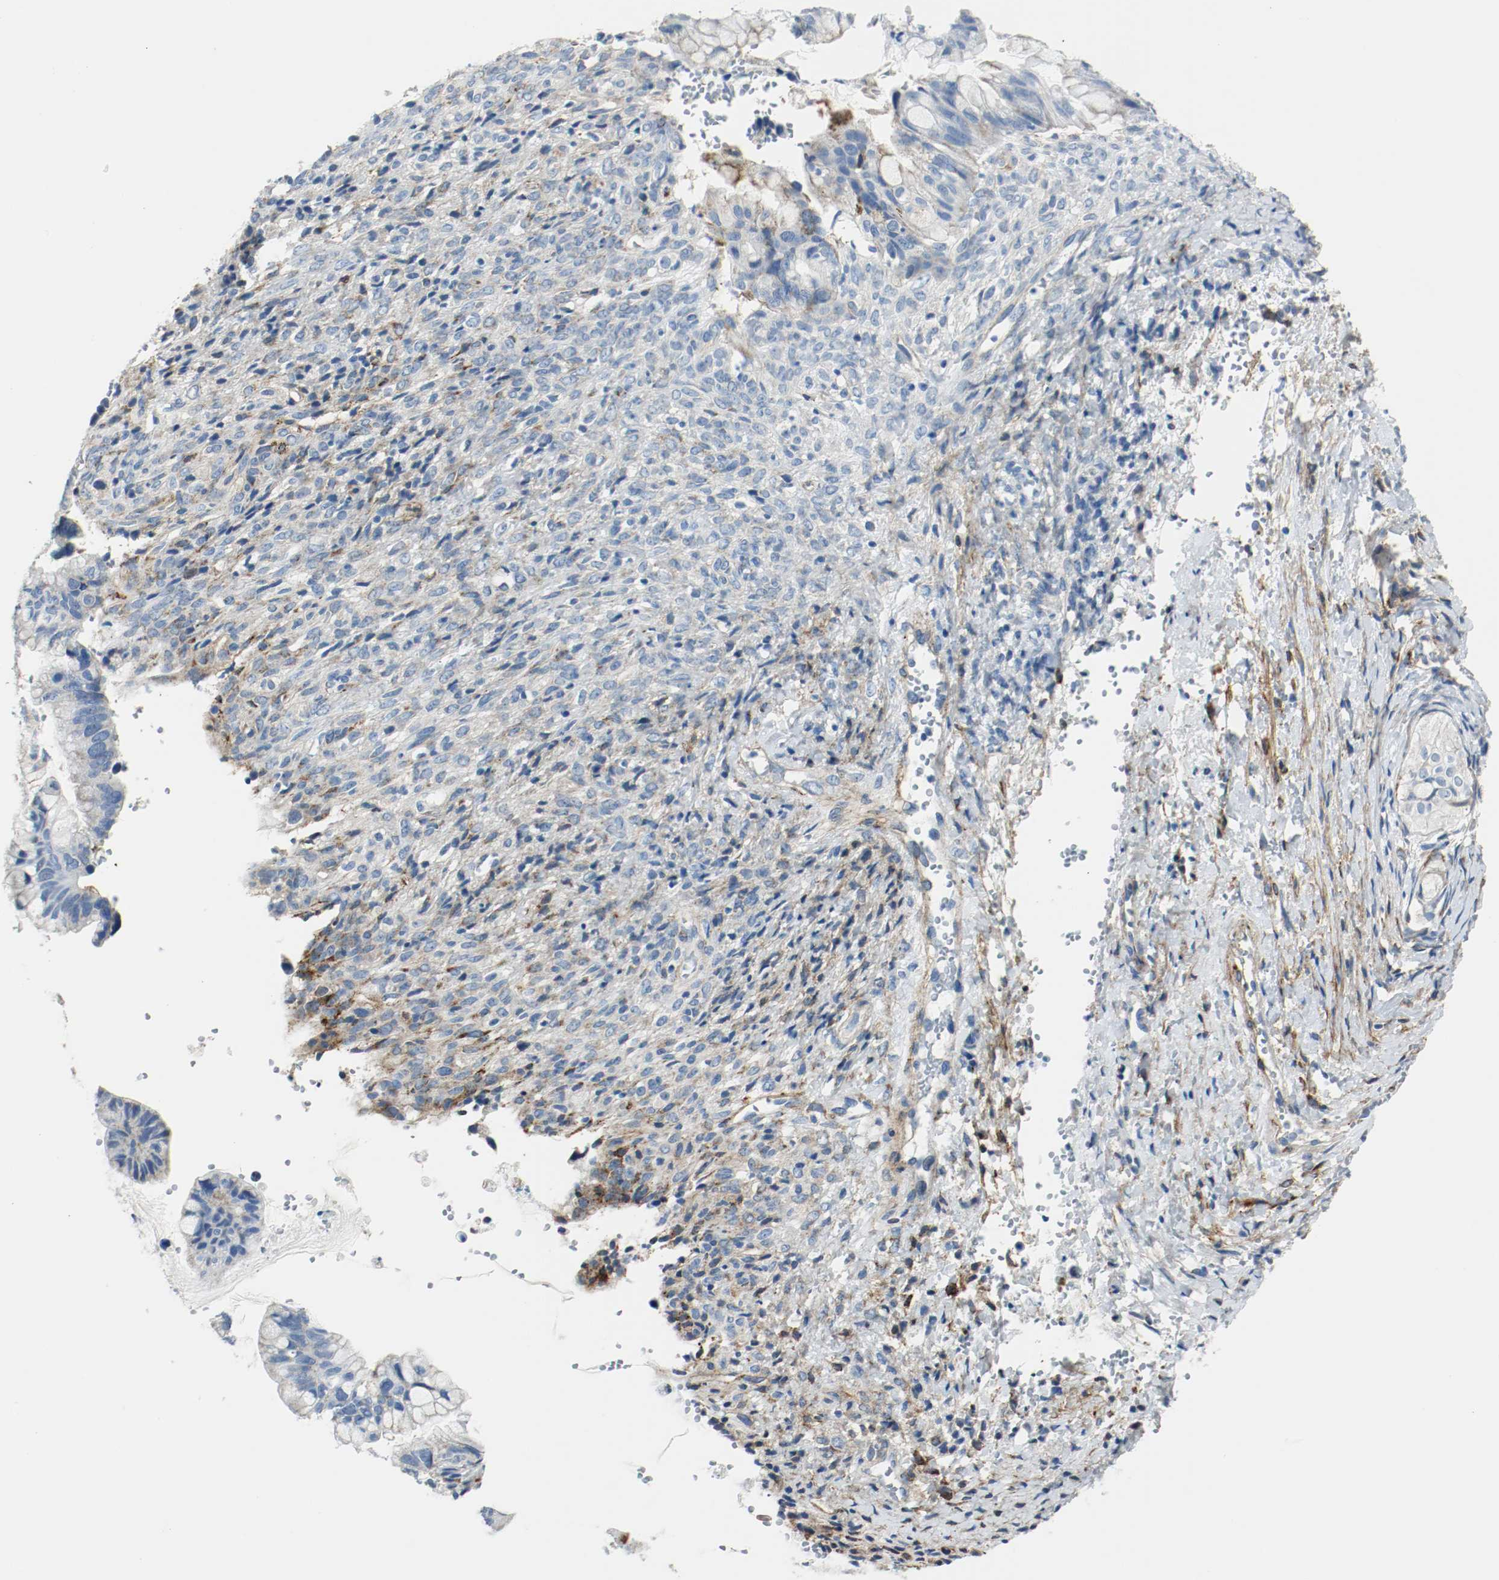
{"staining": {"intensity": "negative", "quantity": "none", "location": "none"}, "tissue": "ovarian cancer", "cell_type": "Tumor cells", "image_type": "cancer", "snomed": [{"axis": "morphology", "description": "Cystadenocarcinoma, mucinous, NOS"}, {"axis": "topography", "description": "Ovary"}], "caption": "A high-resolution histopathology image shows immunohistochemistry staining of ovarian cancer (mucinous cystadenocarcinoma), which displays no significant positivity in tumor cells. (DAB (3,3'-diaminobenzidine) immunohistochemistry (IHC) with hematoxylin counter stain).", "gene": "LAMB1", "patient": {"sex": "female", "age": 36}}